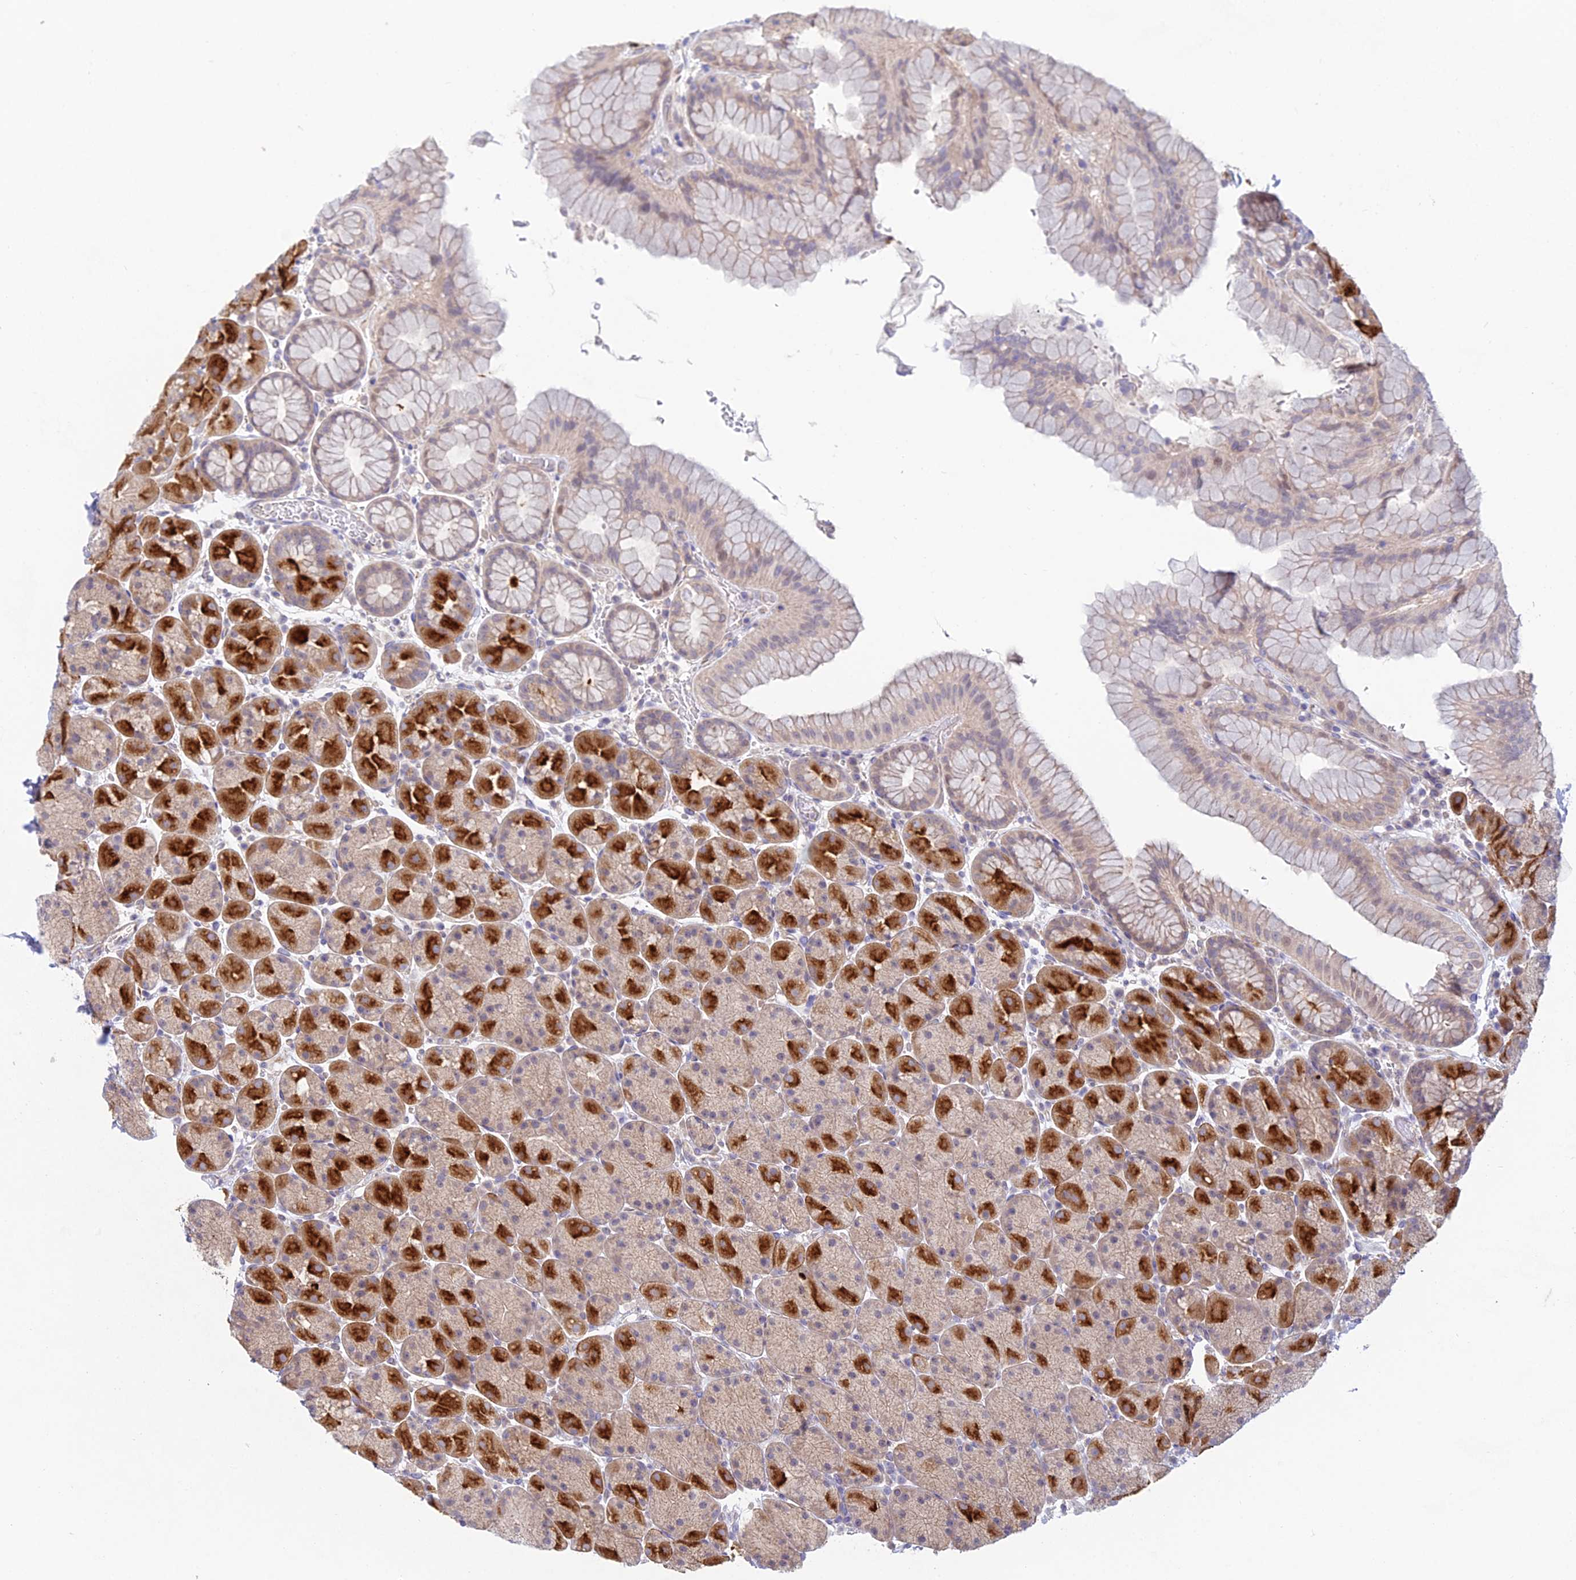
{"staining": {"intensity": "strong", "quantity": "25%-75%", "location": "cytoplasmic/membranous"}, "tissue": "stomach", "cell_type": "Glandular cells", "image_type": "normal", "snomed": [{"axis": "morphology", "description": "Normal tissue, NOS"}, {"axis": "topography", "description": "Stomach, upper"}, {"axis": "topography", "description": "Stomach, lower"}], "caption": "Glandular cells exhibit high levels of strong cytoplasmic/membranous positivity in approximately 25%-75% of cells in normal stomach.", "gene": "METTL26", "patient": {"sex": "male", "age": 67}}